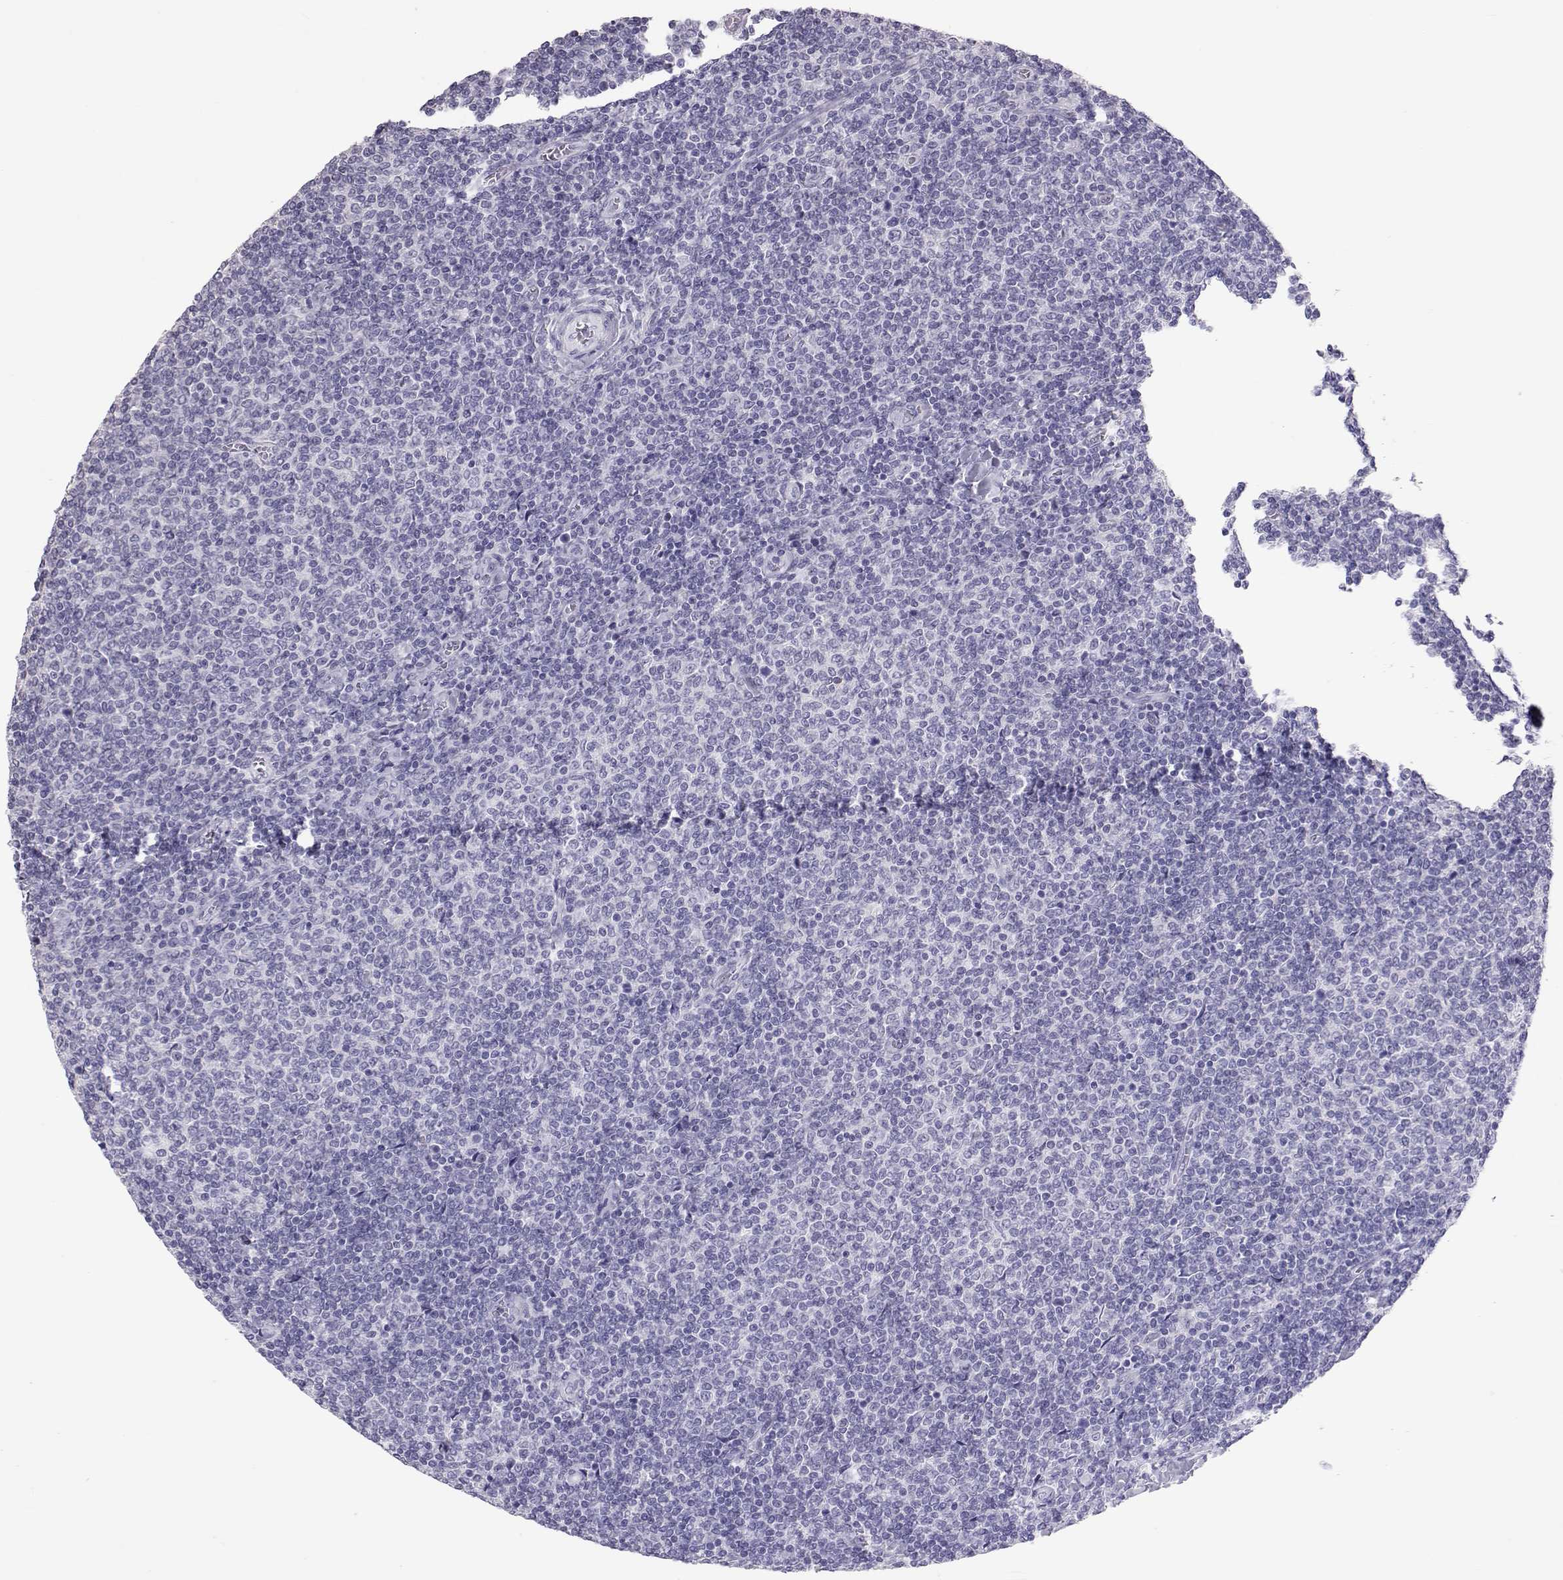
{"staining": {"intensity": "negative", "quantity": "none", "location": "none"}, "tissue": "lymphoma", "cell_type": "Tumor cells", "image_type": "cancer", "snomed": [{"axis": "morphology", "description": "Malignant lymphoma, non-Hodgkin's type, Low grade"}, {"axis": "topography", "description": "Lymph node"}], "caption": "This is an immunohistochemistry (IHC) image of low-grade malignant lymphoma, non-Hodgkin's type. There is no positivity in tumor cells.", "gene": "PMCH", "patient": {"sex": "male", "age": 52}}